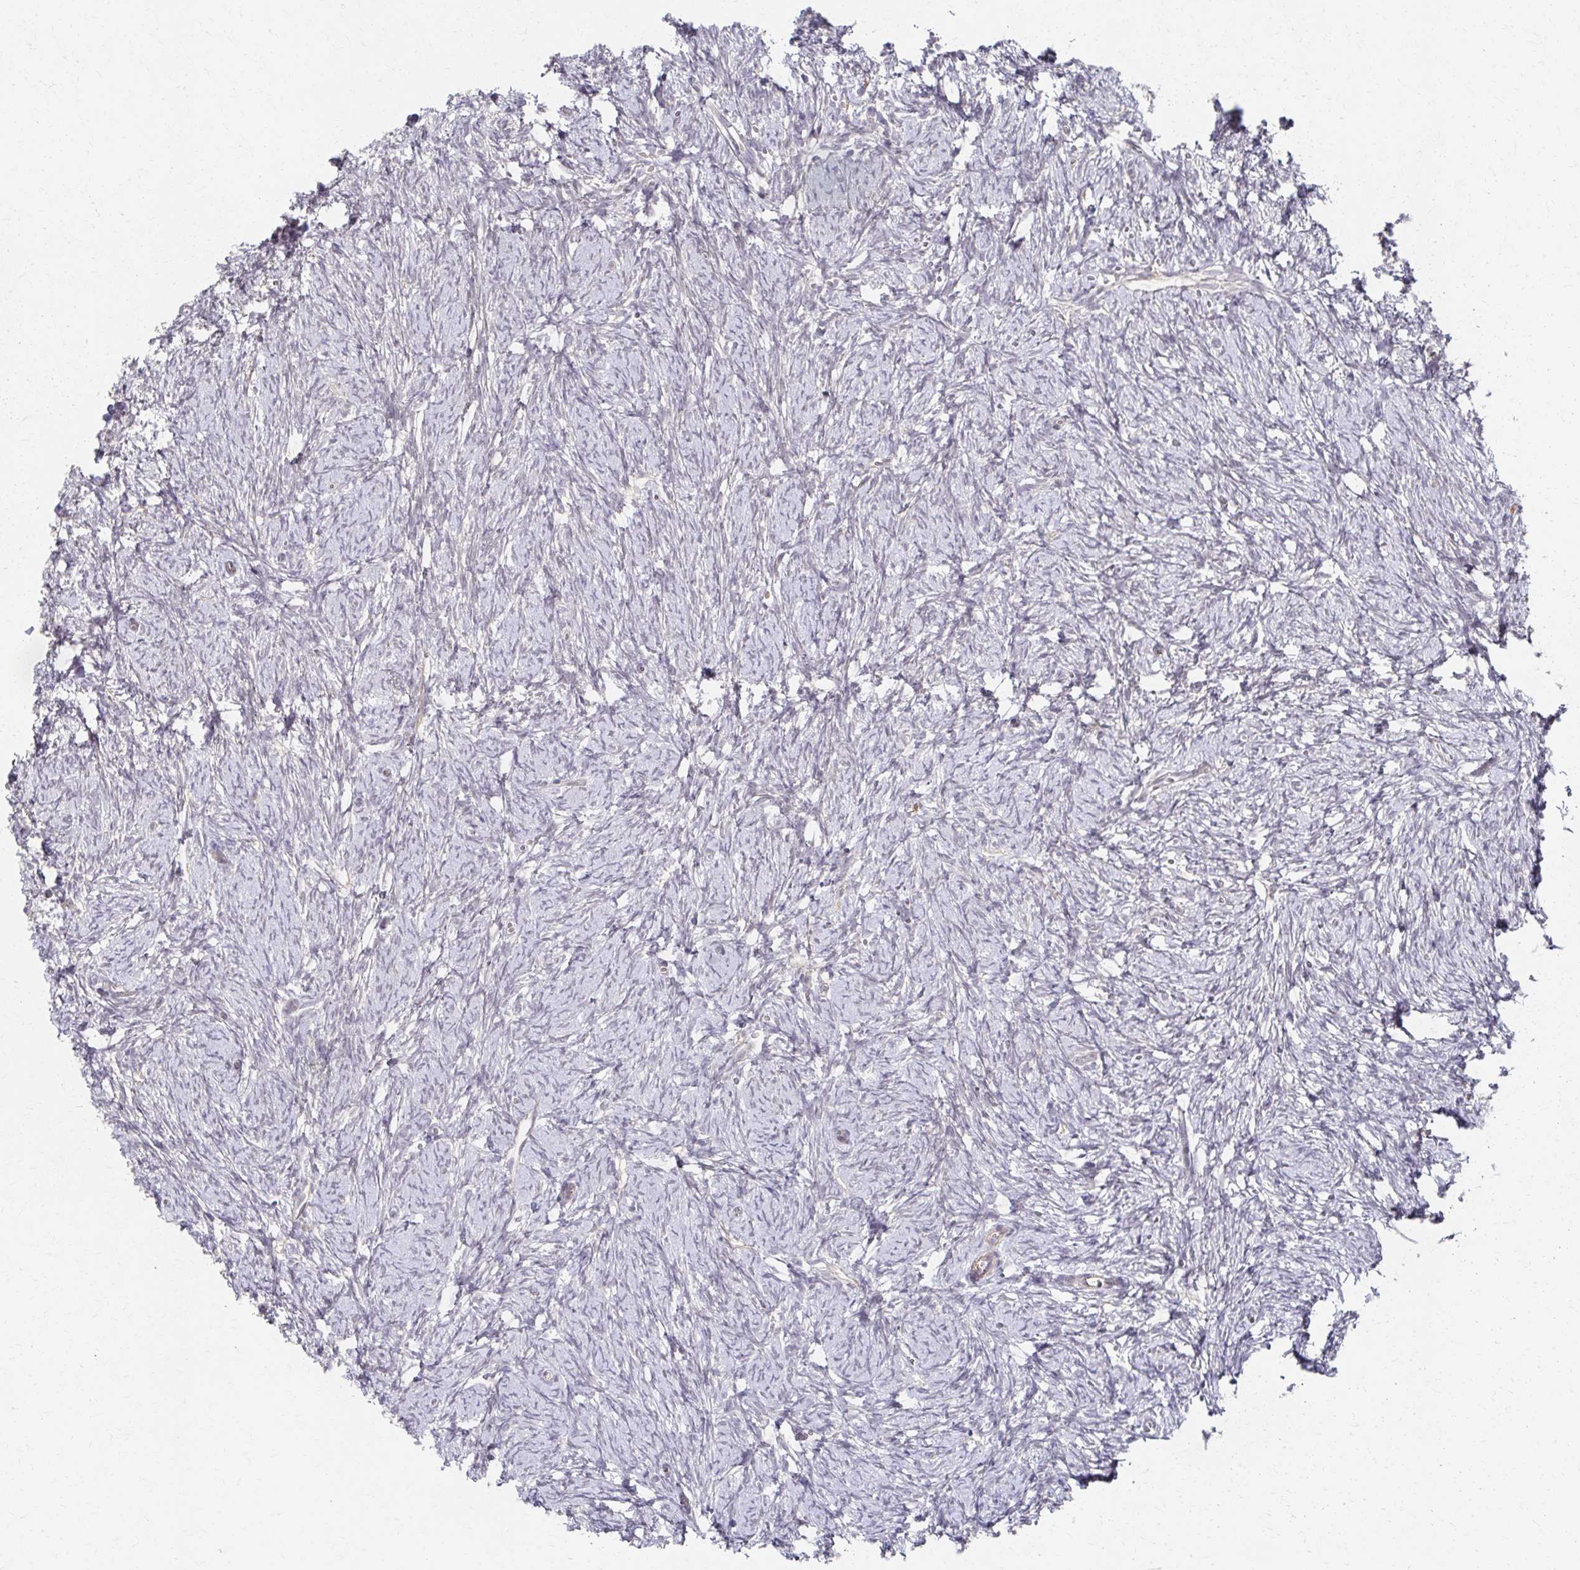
{"staining": {"intensity": "weak", "quantity": ">75%", "location": "cytoplasmic/membranous"}, "tissue": "ovary", "cell_type": "Follicle cells", "image_type": "normal", "snomed": [{"axis": "morphology", "description": "Normal tissue, NOS"}, {"axis": "topography", "description": "Ovary"}], "caption": "Protein staining of unremarkable ovary exhibits weak cytoplasmic/membranous staining in about >75% of follicle cells.", "gene": "EOLA1", "patient": {"sex": "female", "age": 41}}